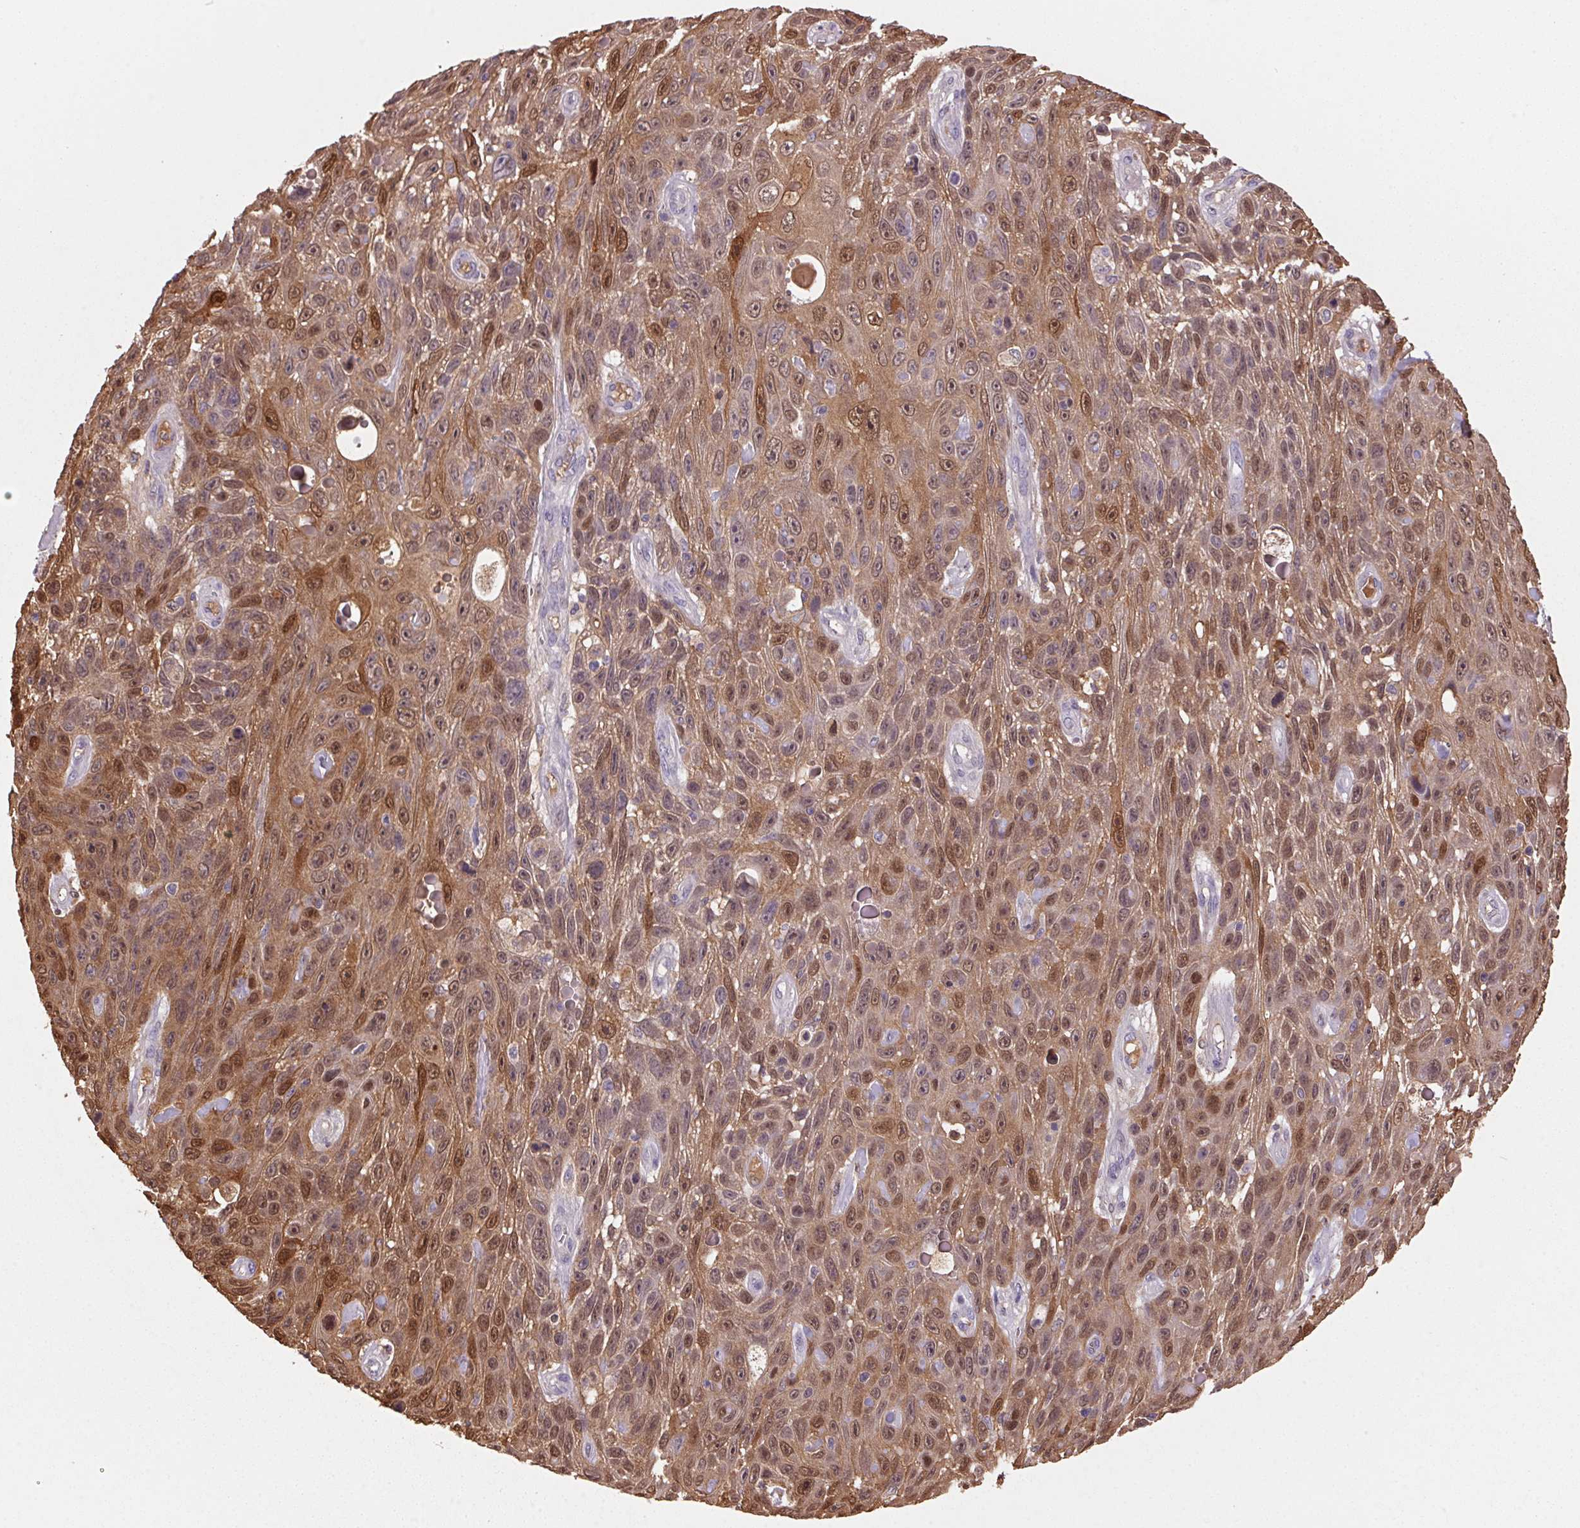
{"staining": {"intensity": "moderate", "quantity": ">75%", "location": "cytoplasmic/membranous,nuclear"}, "tissue": "skin cancer", "cell_type": "Tumor cells", "image_type": "cancer", "snomed": [{"axis": "morphology", "description": "Squamous cell carcinoma, NOS"}, {"axis": "topography", "description": "Skin"}], "caption": "A medium amount of moderate cytoplasmic/membranous and nuclear staining is seen in about >75% of tumor cells in skin squamous cell carcinoma tissue.", "gene": "S100A2", "patient": {"sex": "male", "age": 82}}